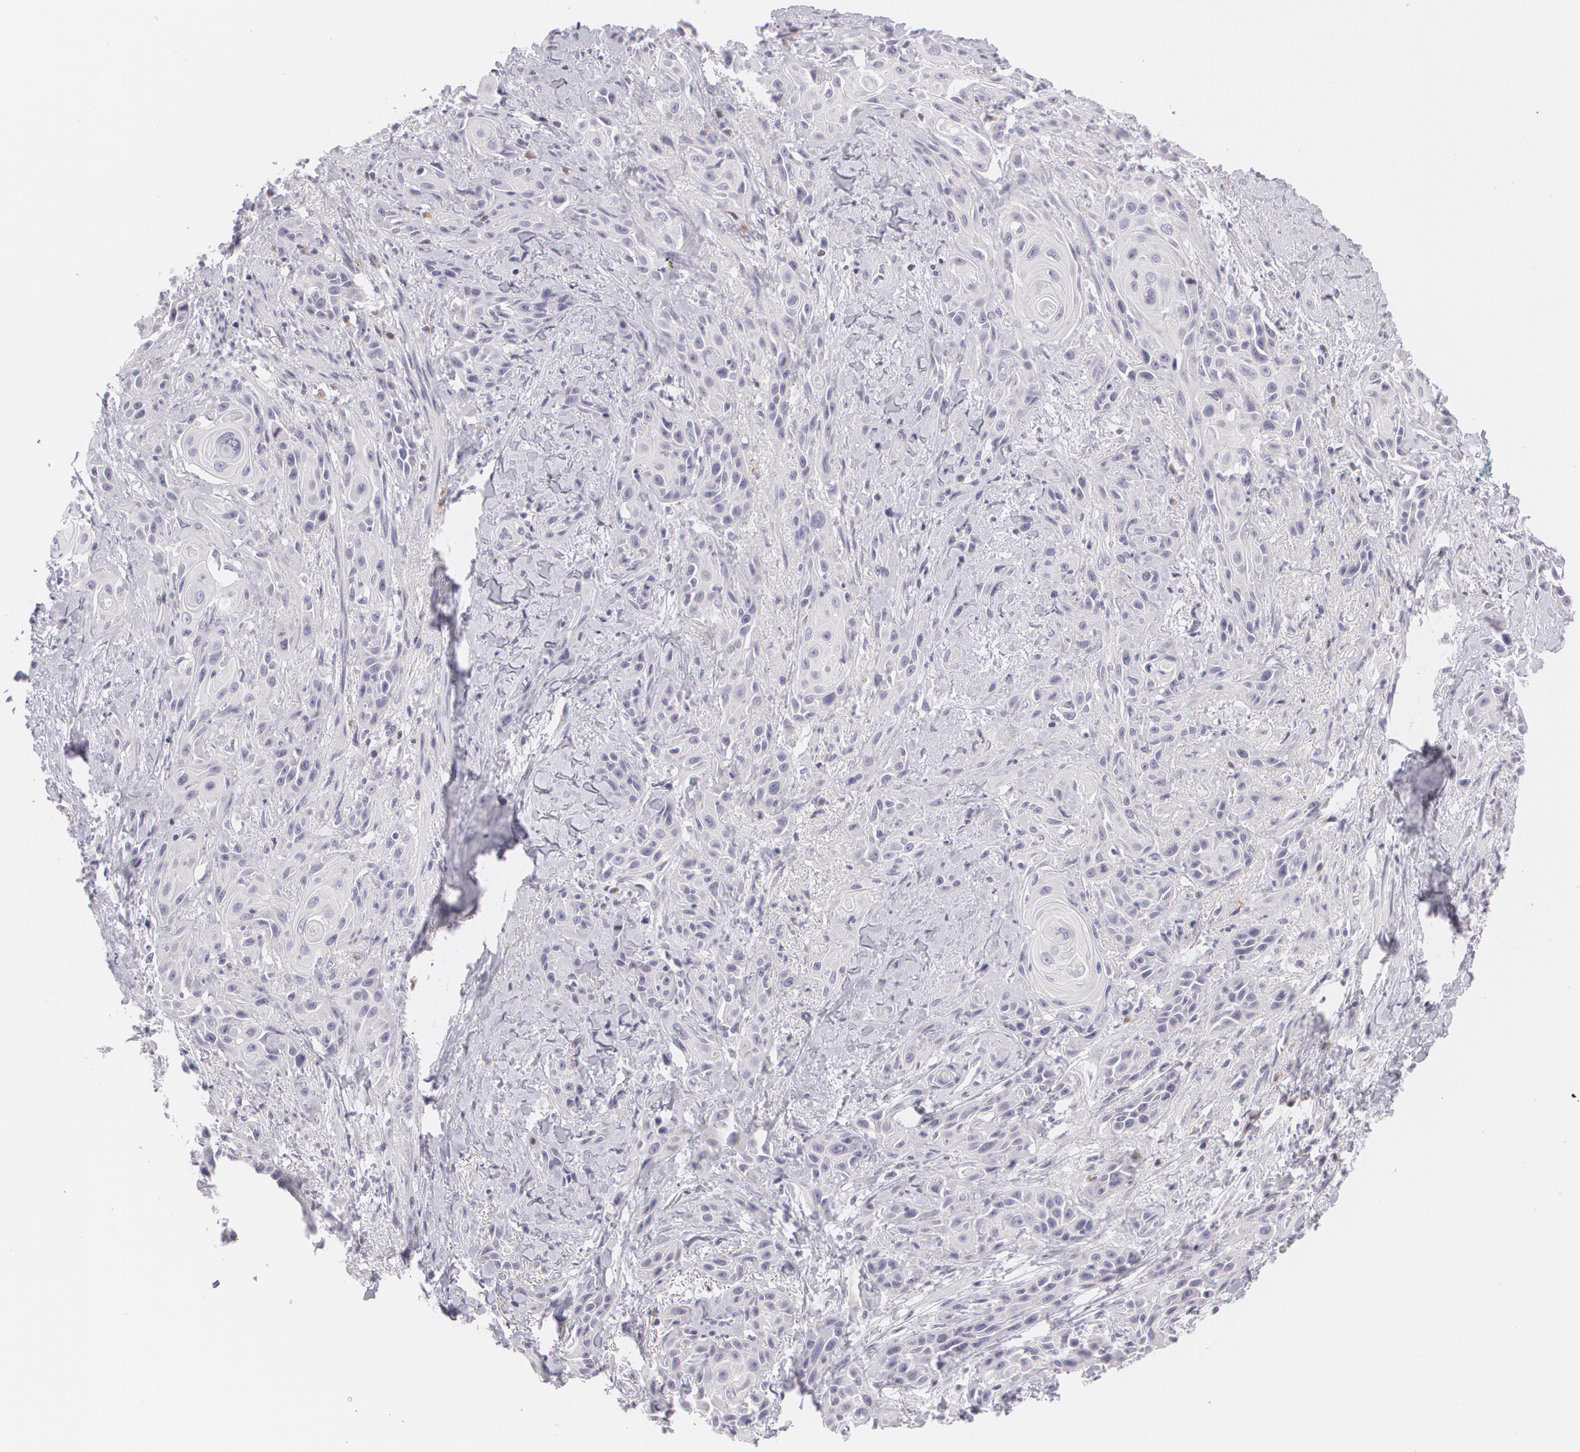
{"staining": {"intensity": "negative", "quantity": "none", "location": "none"}, "tissue": "skin cancer", "cell_type": "Tumor cells", "image_type": "cancer", "snomed": [{"axis": "morphology", "description": "Squamous cell carcinoma, NOS"}, {"axis": "topography", "description": "Skin"}, {"axis": "topography", "description": "Anal"}], "caption": "DAB immunohistochemical staining of human skin cancer shows no significant staining in tumor cells.", "gene": "MBNL3", "patient": {"sex": "male", "age": 64}}